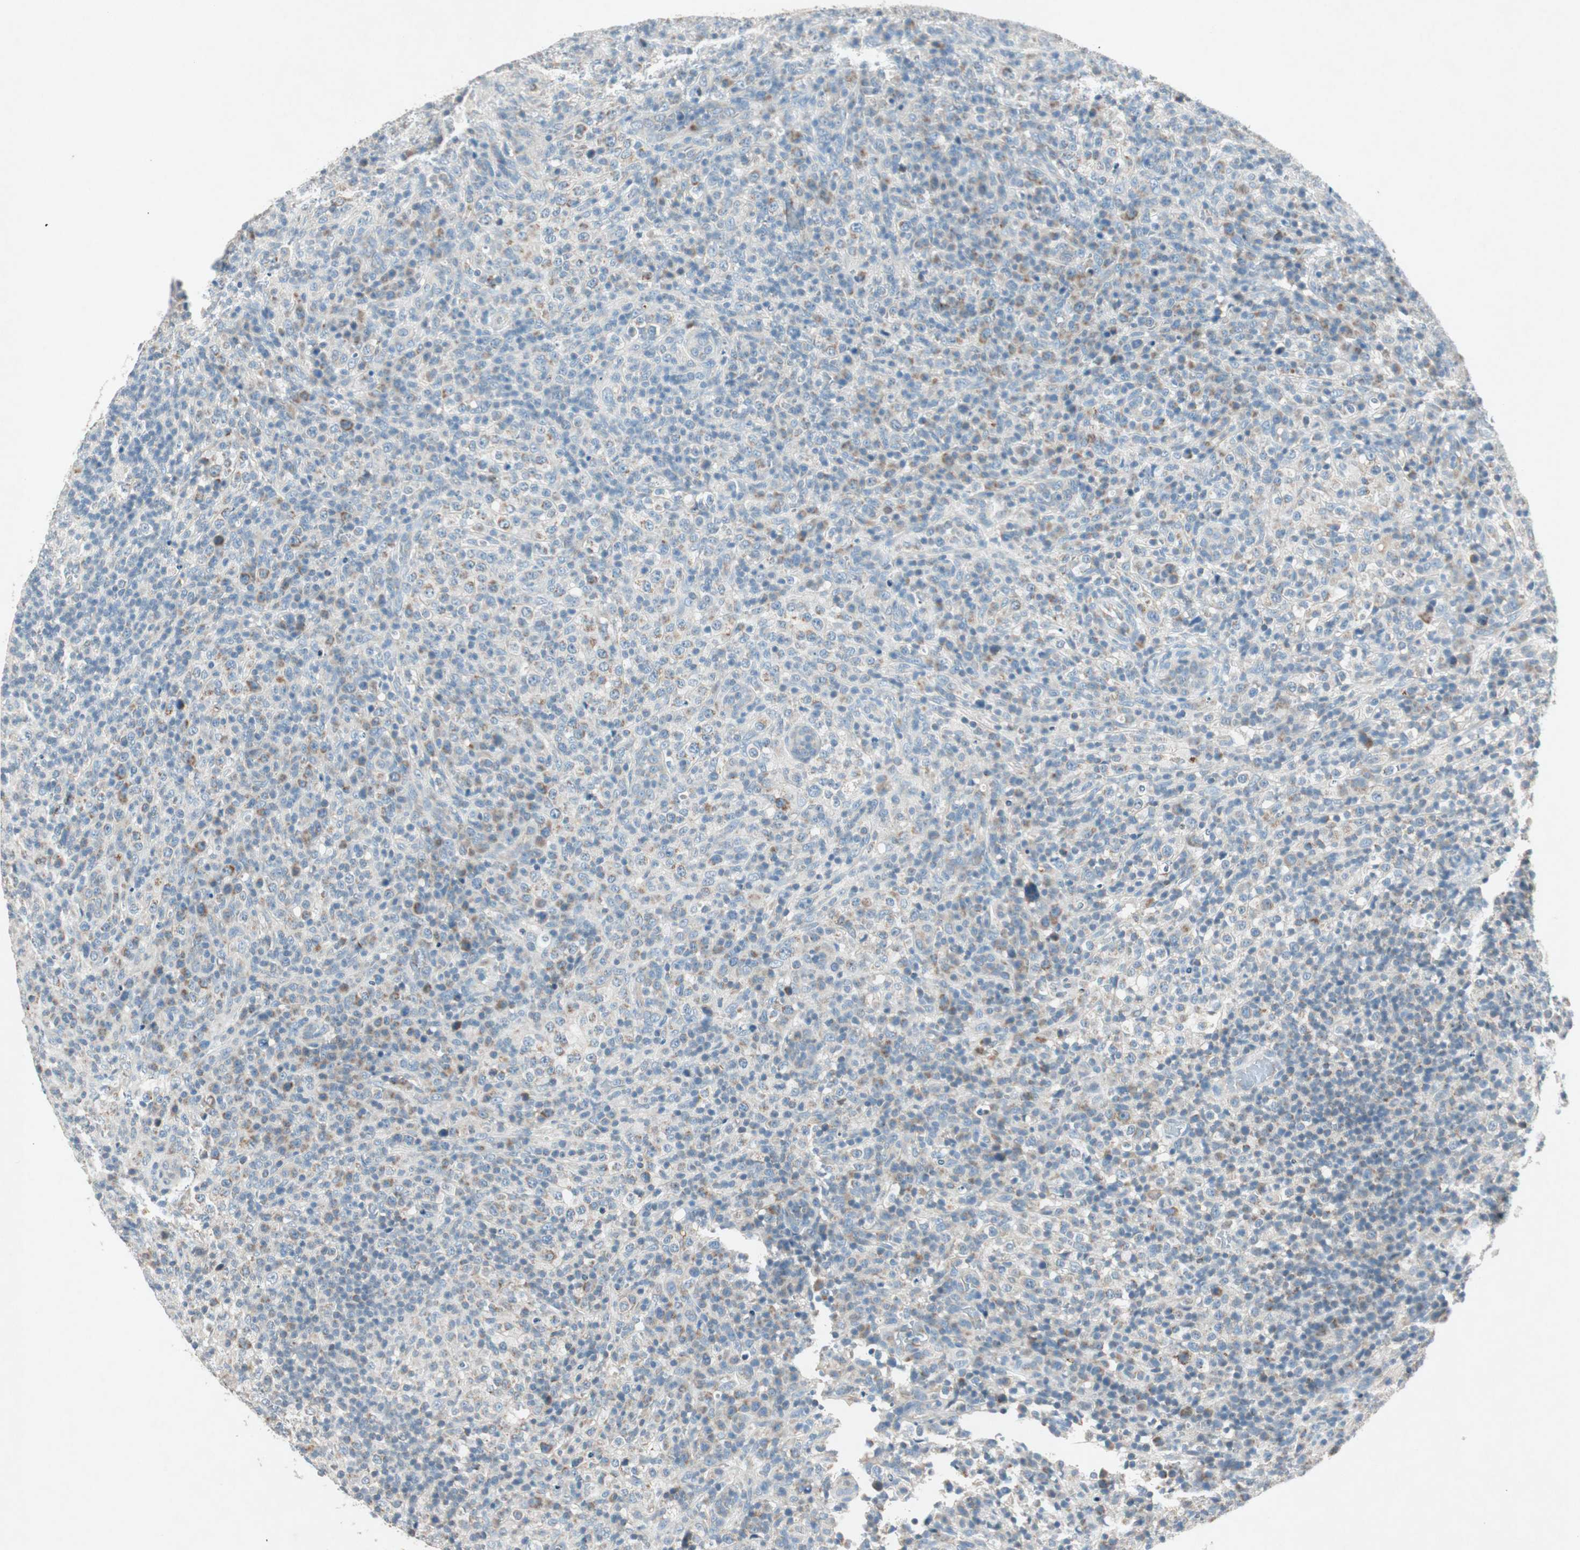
{"staining": {"intensity": "weak", "quantity": "<25%", "location": "cytoplasmic/membranous"}, "tissue": "lymphoma", "cell_type": "Tumor cells", "image_type": "cancer", "snomed": [{"axis": "morphology", "description": "Malignant lymphoma, non-Hodgkin's type, High grade"}, {"axis": "topography", "description": "Lymph node"}], "caption": "Tumor cells are negative for brown protein staining in malignant lymphoma, non-Hodgkin's type (high-grade).", "gene": "NKAIN1", "patient": {"sex": "female", "age": 76}}